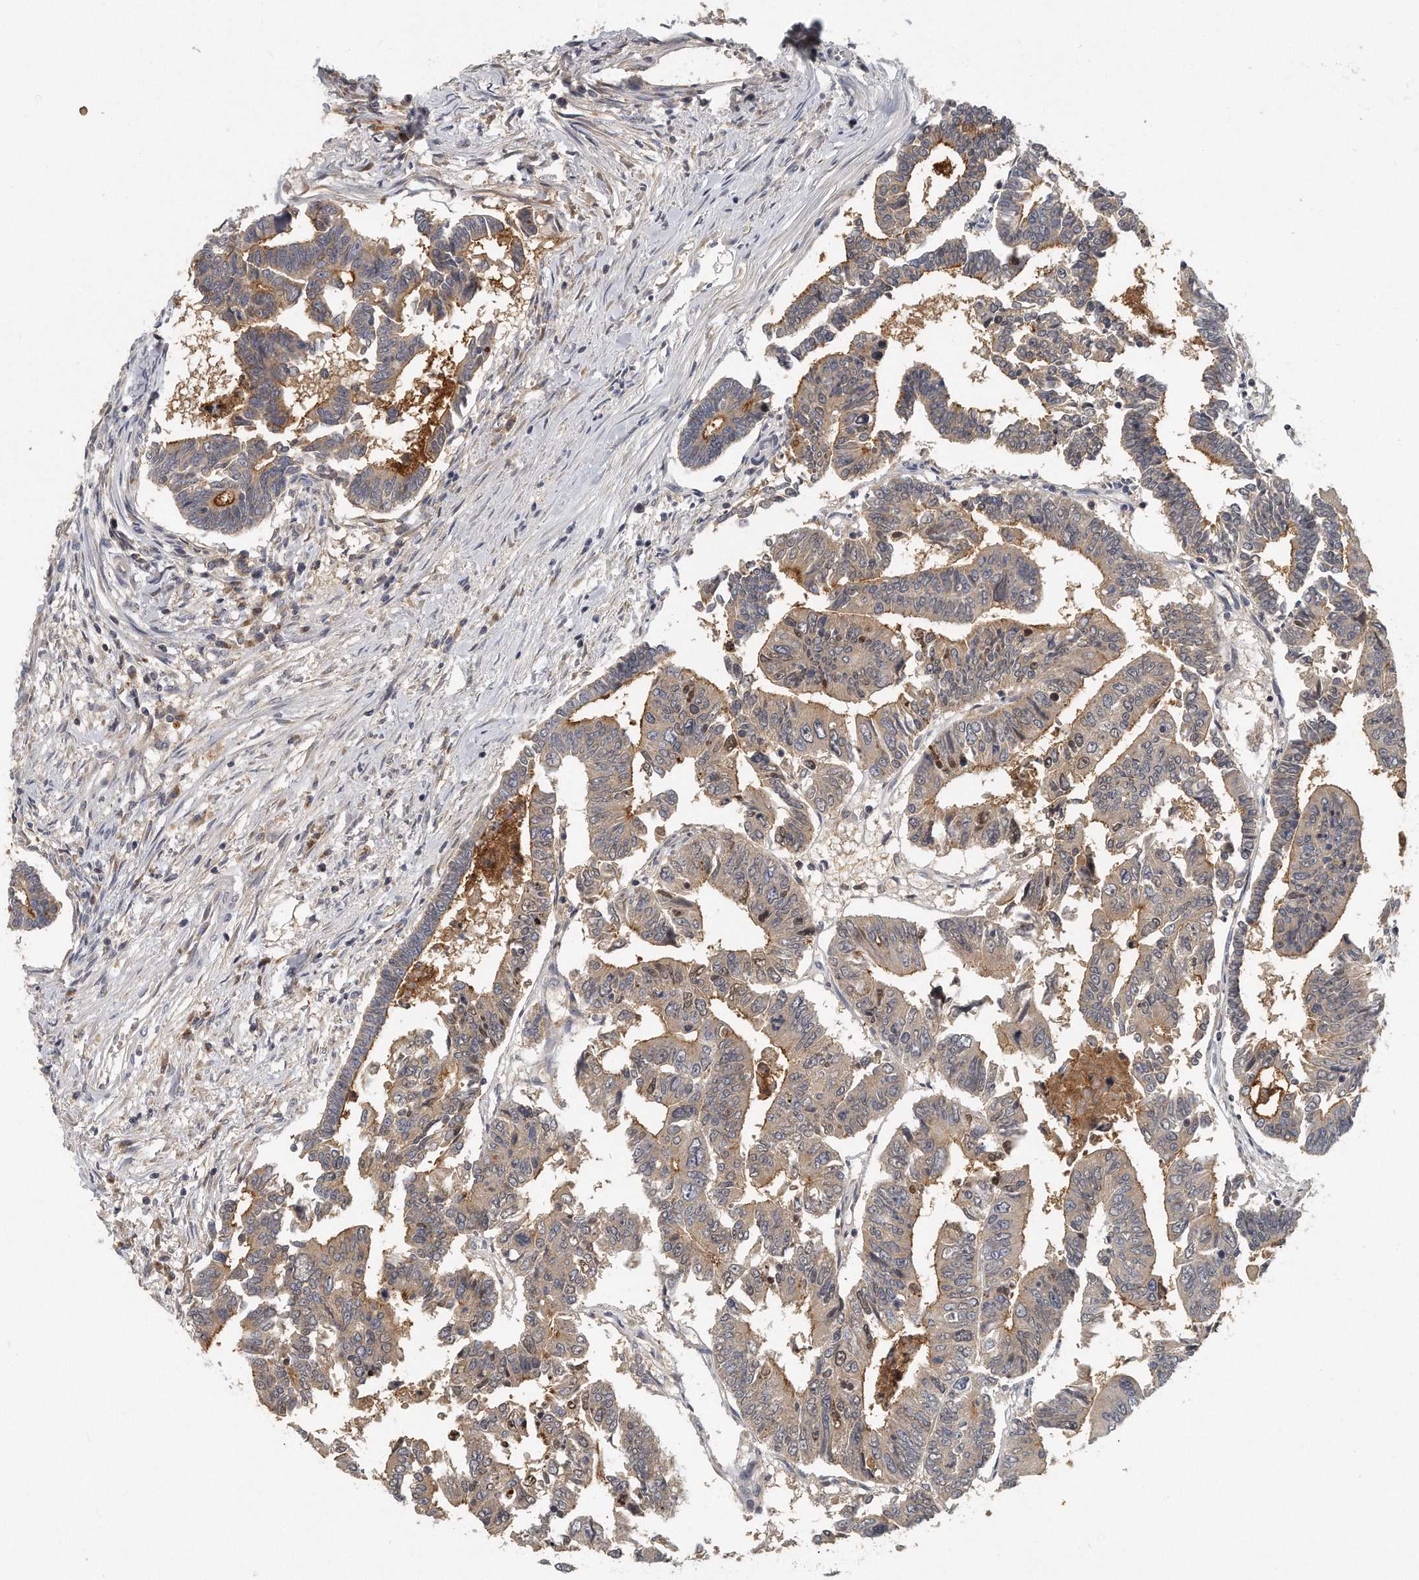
{"staining": {"intensity": "moderate", "quantity": "<25%", "location": "cytoplasmic/membranous"}, "tissue": "colorectal cancer", "cell_type": "Tumor cells", "image_type": "cancer", "snomed": [{"axis": "morphology", "description": "Adenocarcinoma, NOS"}, {"axis": "topography", "description": "Rectum"}], "caption": "Protein analysis of colorectal cancer tissue exhibits moderate cytoplasmic/membranous positivity in approximately <25% of tumor cells.", "gene": "TRAPPC14", "patient": {"sex": "female", "age": 65}}